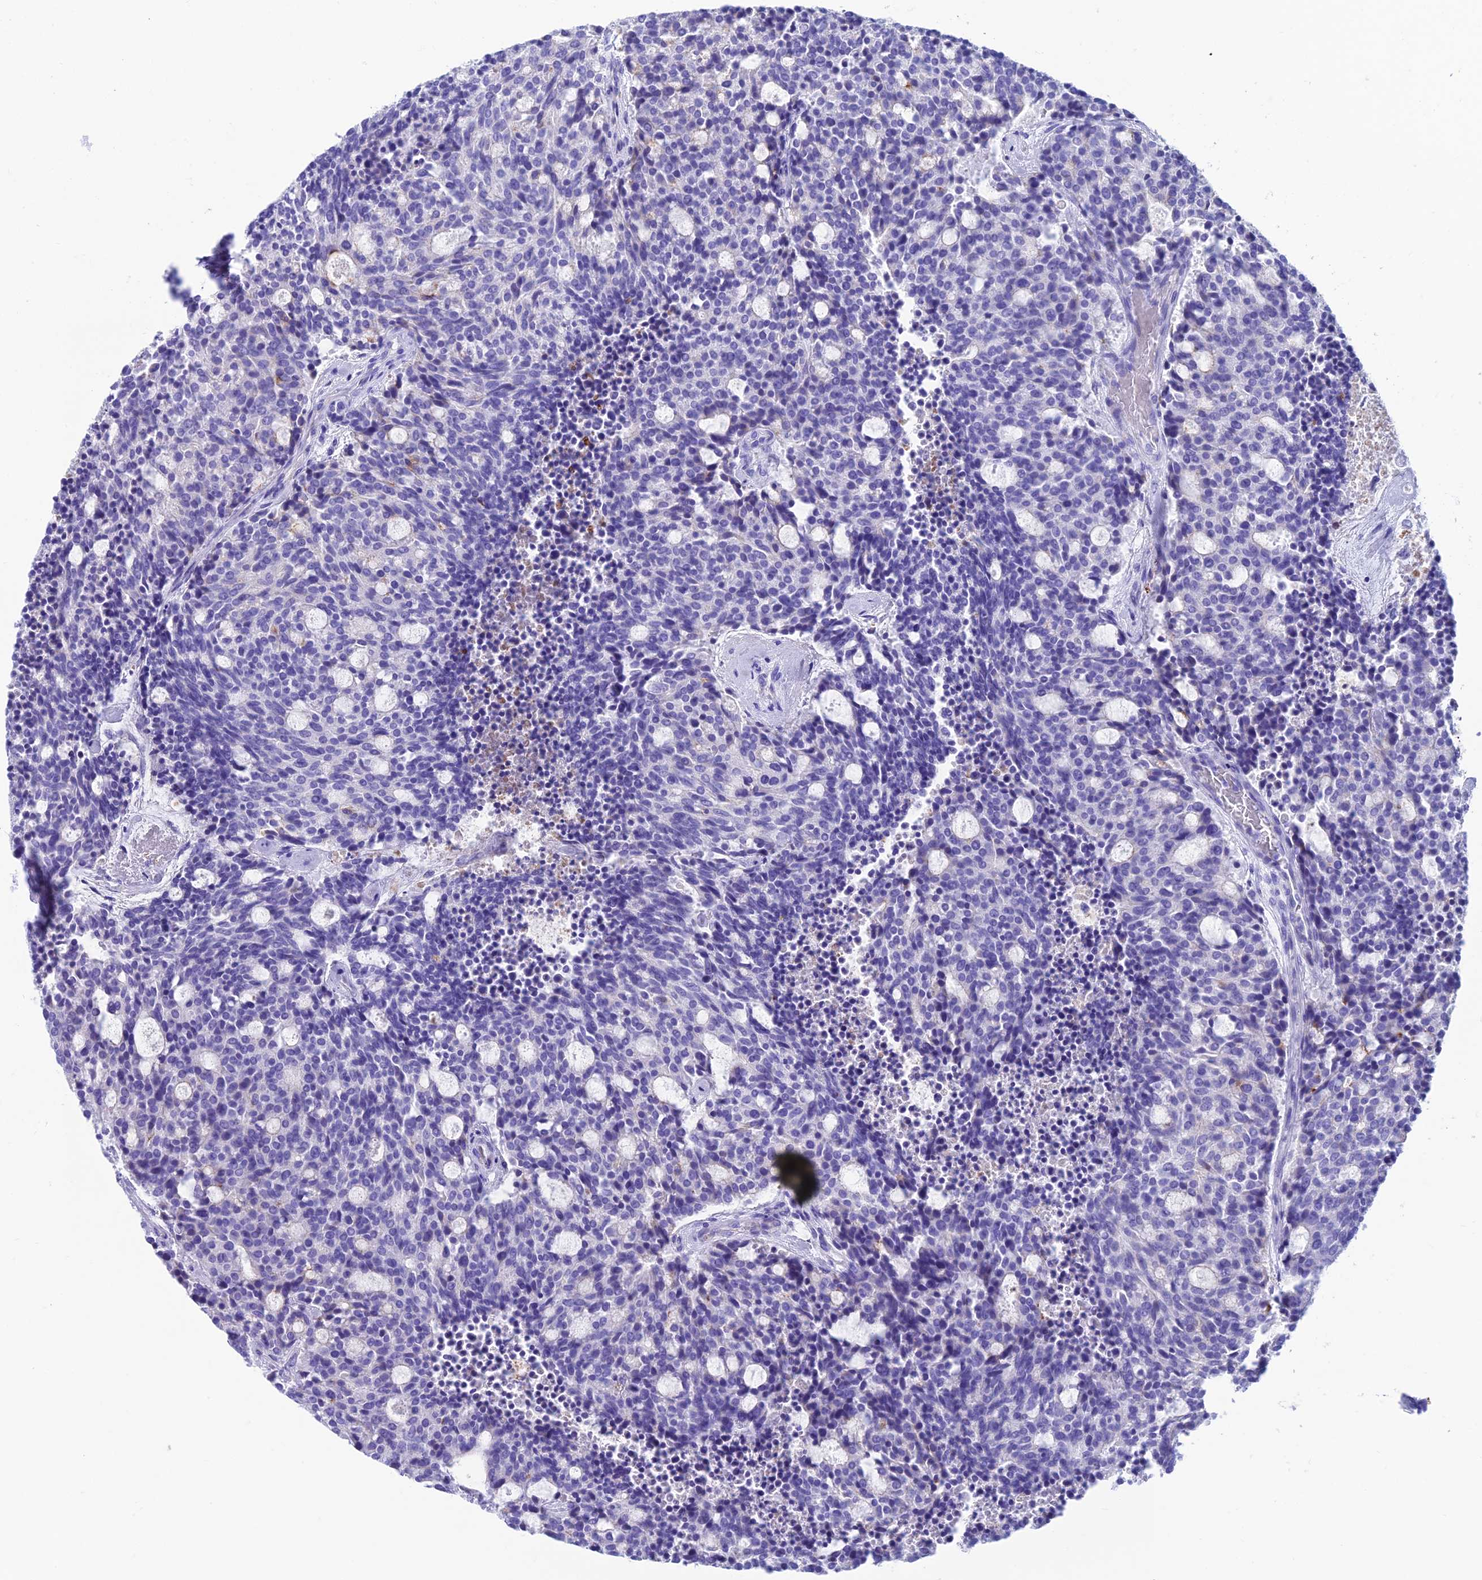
{"staining": {"intensity": "negative", "quantity": "none", "location": "none"}, "tissue": "carcinoid", "cell_type": "Tumor cells", "image_type": "cancer", "snomed": [{"axis": "morphology", "description": "Carcinoid, malignant, NOS"}, {"axis": "topography", "description": "Pancreas"}], "caption": "The image shows no staining of tumor cells in carcinoid (malignant).", "gene": "GNG11", "patient": {"sex": "female", "age": 54}}